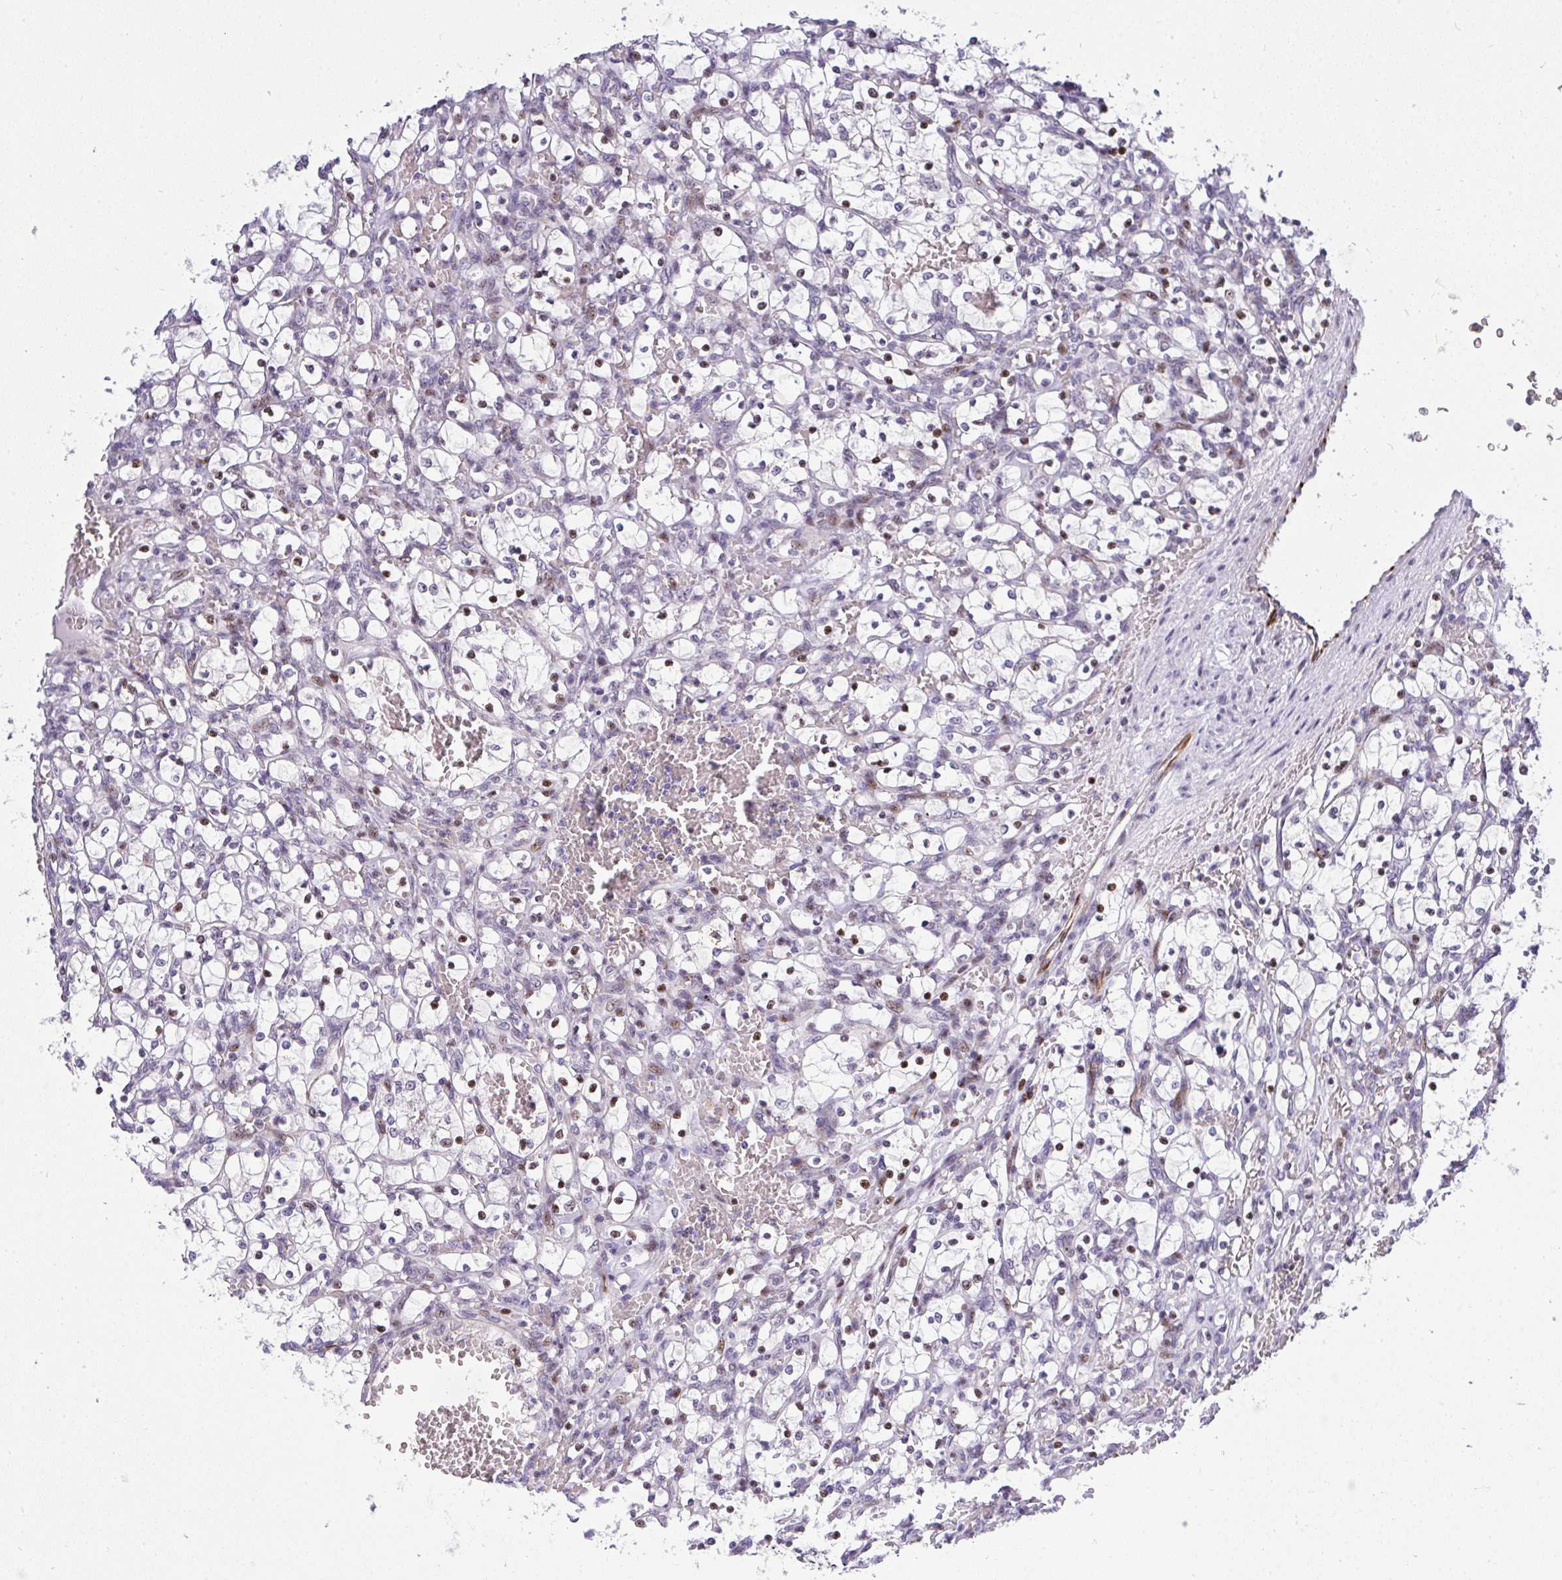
{"staining": {"intensity": "moderate", "quantity": "25%-75%", "location": "nuclear"}, "tissue": "renal cancer", "cell_type": "Tumor cells", "image_type": "cancer", "snomed": [{"axis": "morphology", "description": "Adenocarcinoma, NOS"}, {"axis": "topography", "description": "Kidney"}], "caption": "Renal cancer stained for a protein (brown) exhibits moderate nuclear positive staining in about 25%-75% of tumor cells.", "gene": "PLPPR3", "patient": {"sex": "female", "age": 69}}